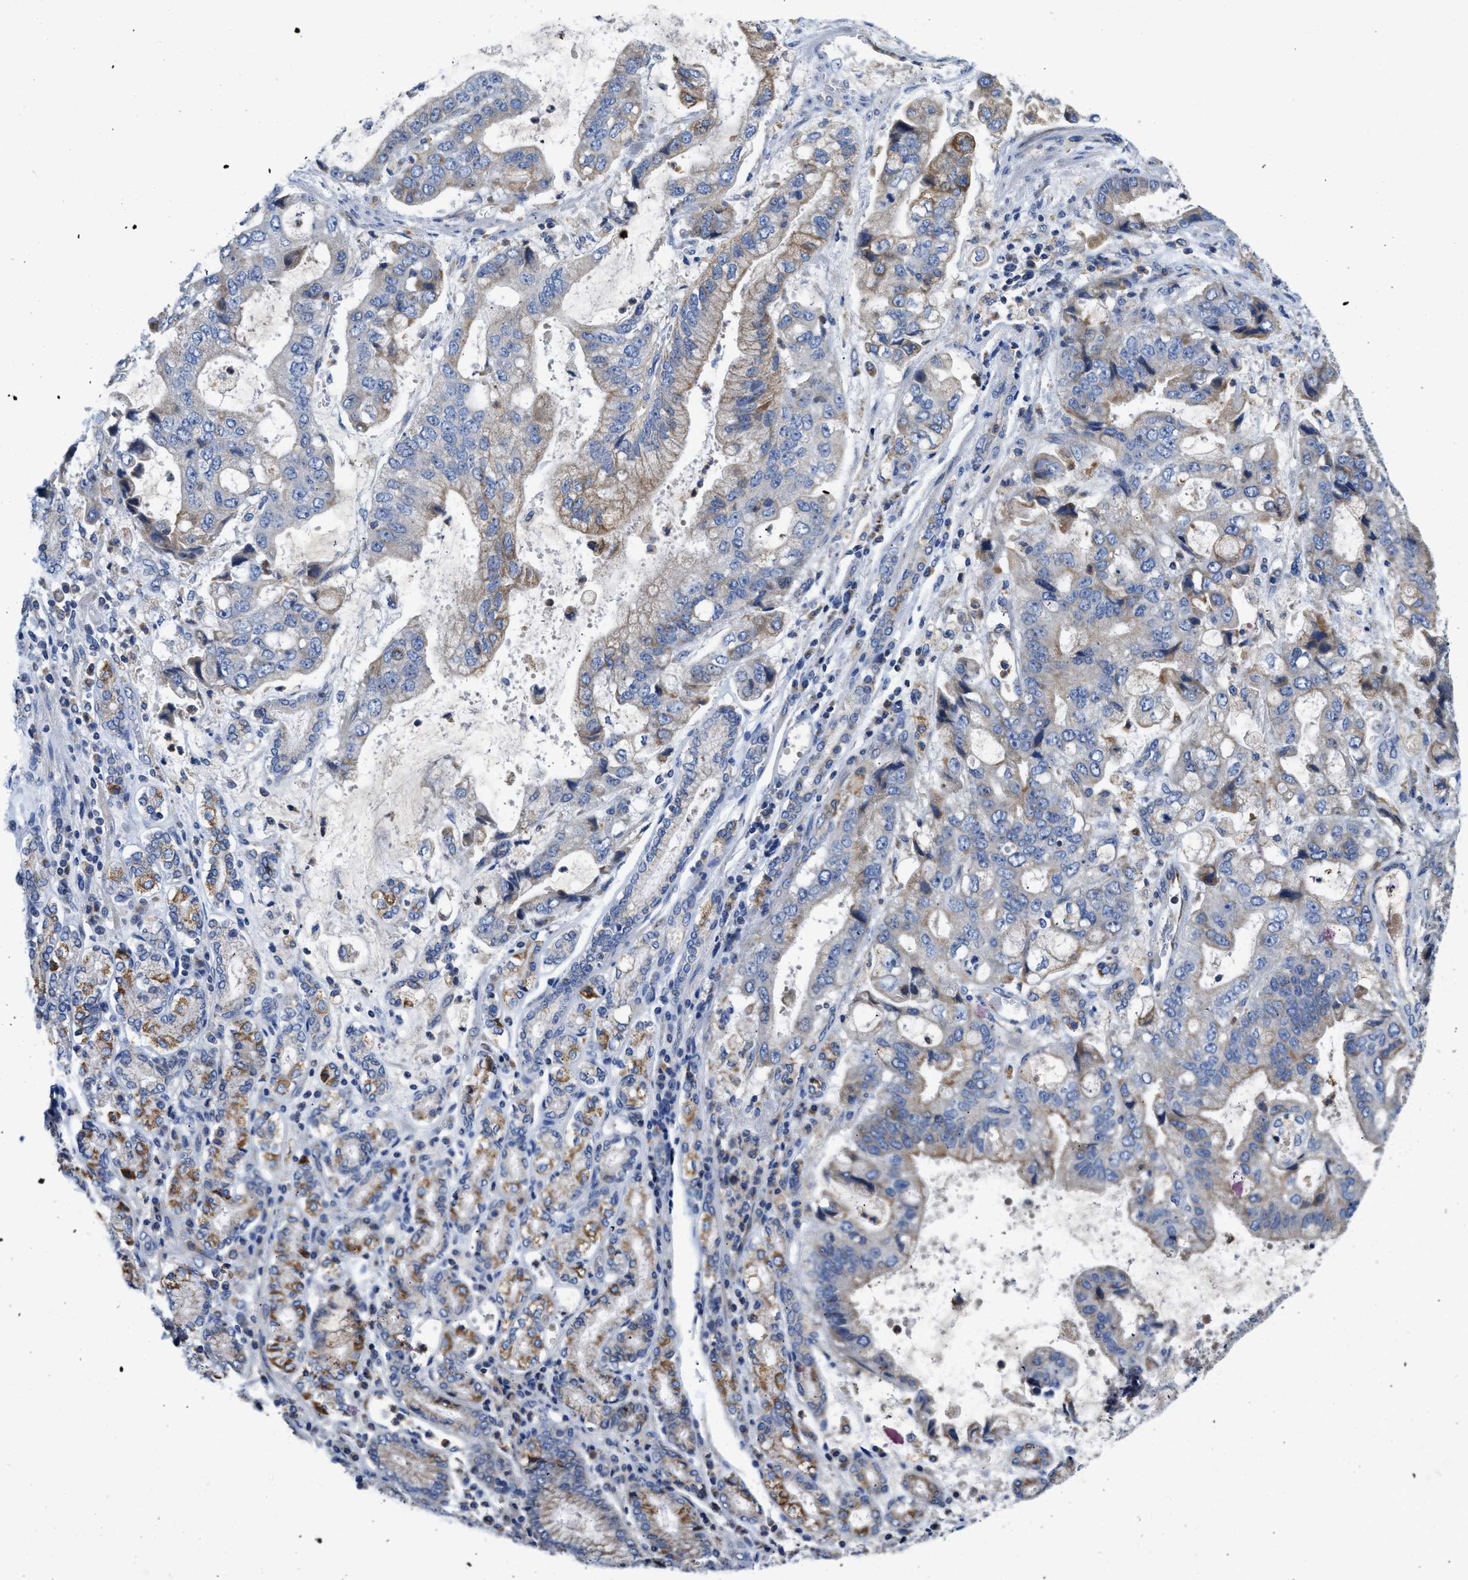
{"staining": {"intensity": "moderate", "quantity": "25%-75%", "location": "cytoplasmic/membranous"}, "tissue": "stomach cancer", "cell_type": "Tumor cells", "image_type": "cancer", "snomed": [{"axis": "morphology", "description": "Normal tissue, NOS"}, {"axis": "morphology", "description": "Adenocarcinoma, NOS"}, {"axis": "topography", "description": "Stomach"}], "caption": "A photomicrograph showing moderate cytoplasmic/membranous staining in about 25%-75% of tumor cells in stomach adenocarcinoma, as visualized by brown immunohistochemical staining.", "gene": "SLC25A13", "patient": {"sex": "male", "age": 62}}